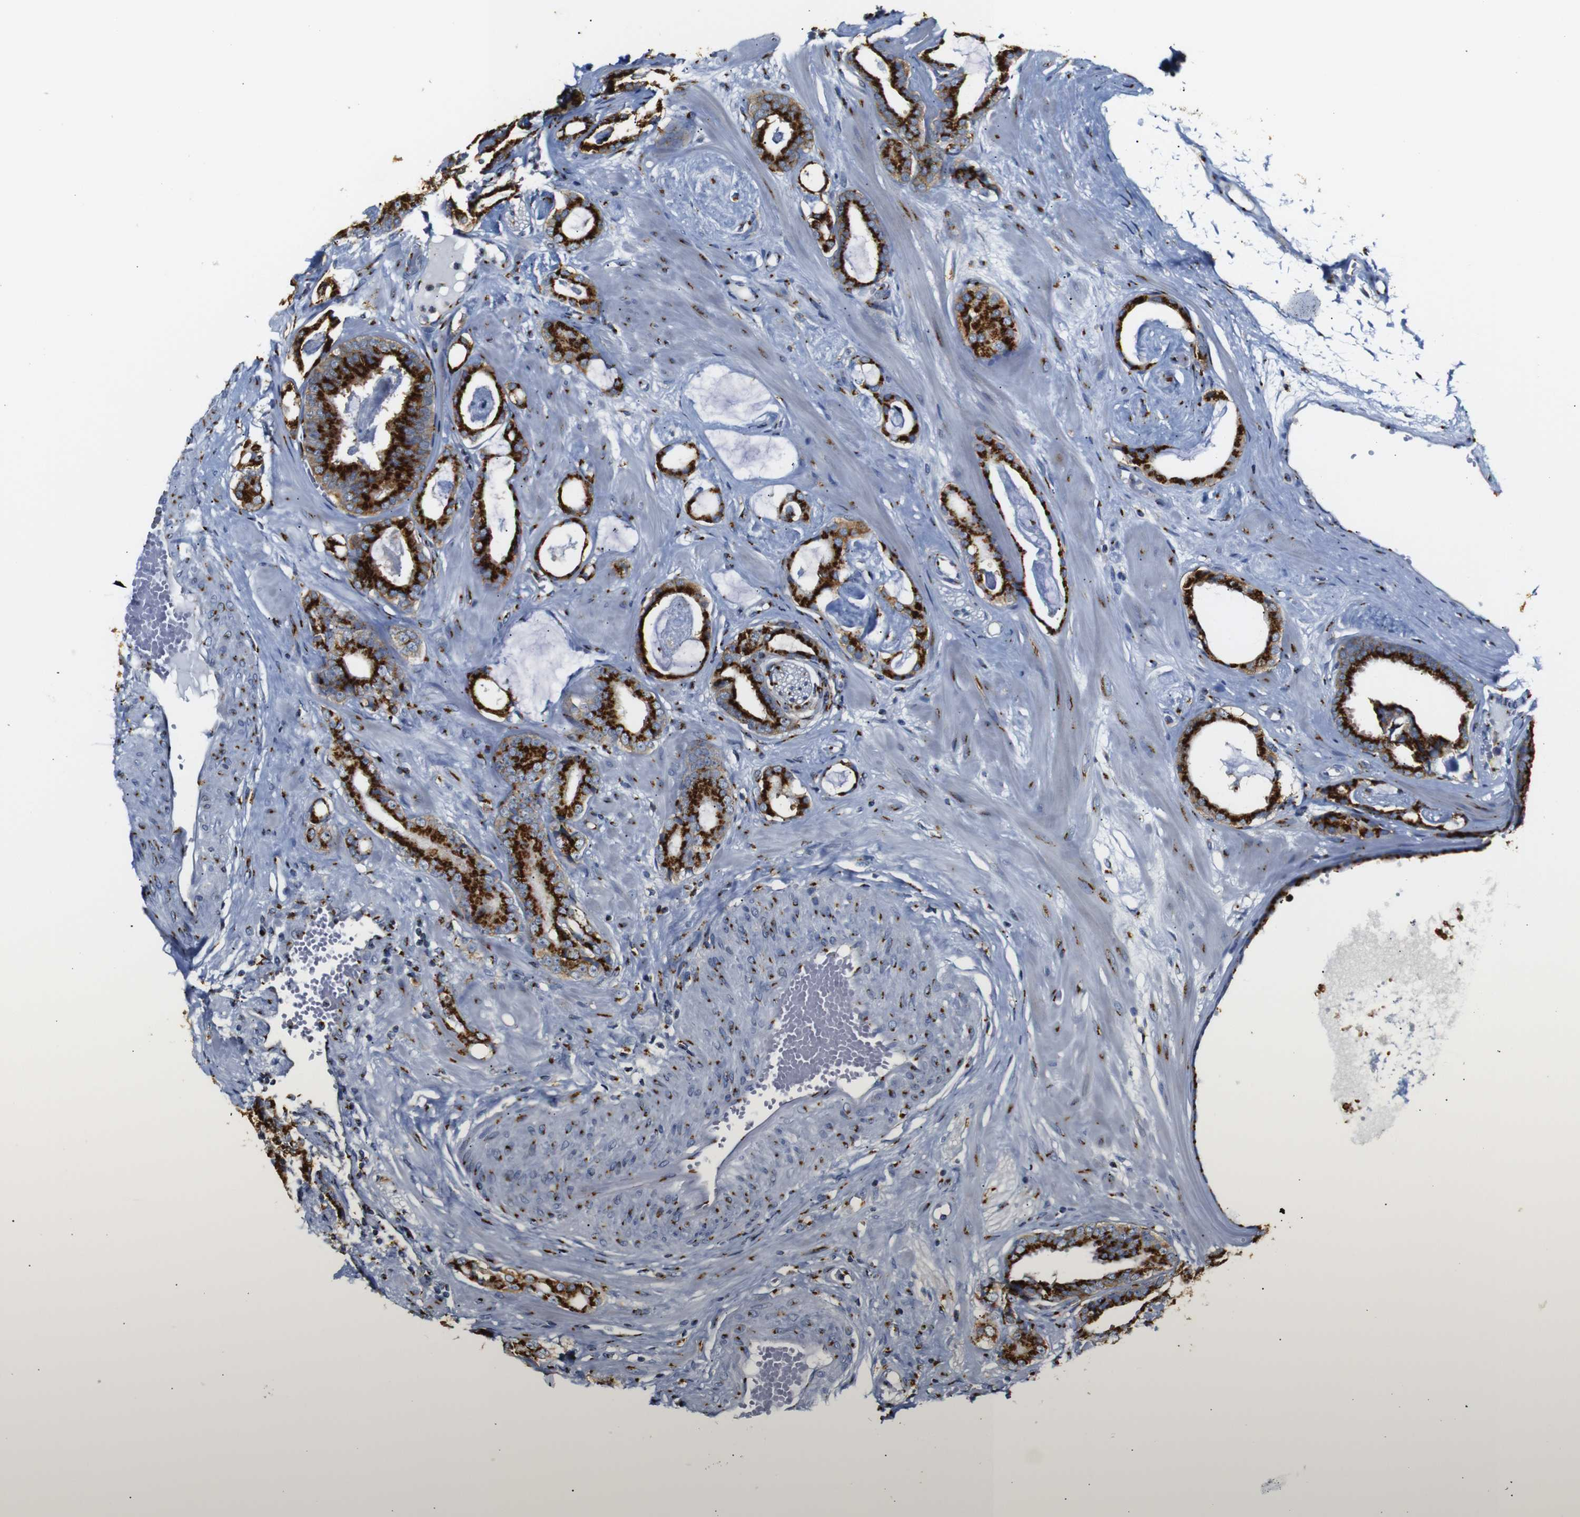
{"staining": {"intensity": "strong", "quantity": ">75%", "location": "cytoplasmic/membranous"}, "tissue": "prostate cancer", "cell_type": "Tumor cells", "image_type": "cancer", "snomed": [{"axis": "morphology", "description": "Adenocarcinoma, Low grade"}, {"axis": "topography", "description": "Prostate"}], "caption": "Prostate cancer (low-grade adenocarcinoma) stained with a protein marker displays strong staining in tumor cells.", "gene": "TGOLN2", "patient": {"sex": "male", "age": 53}}